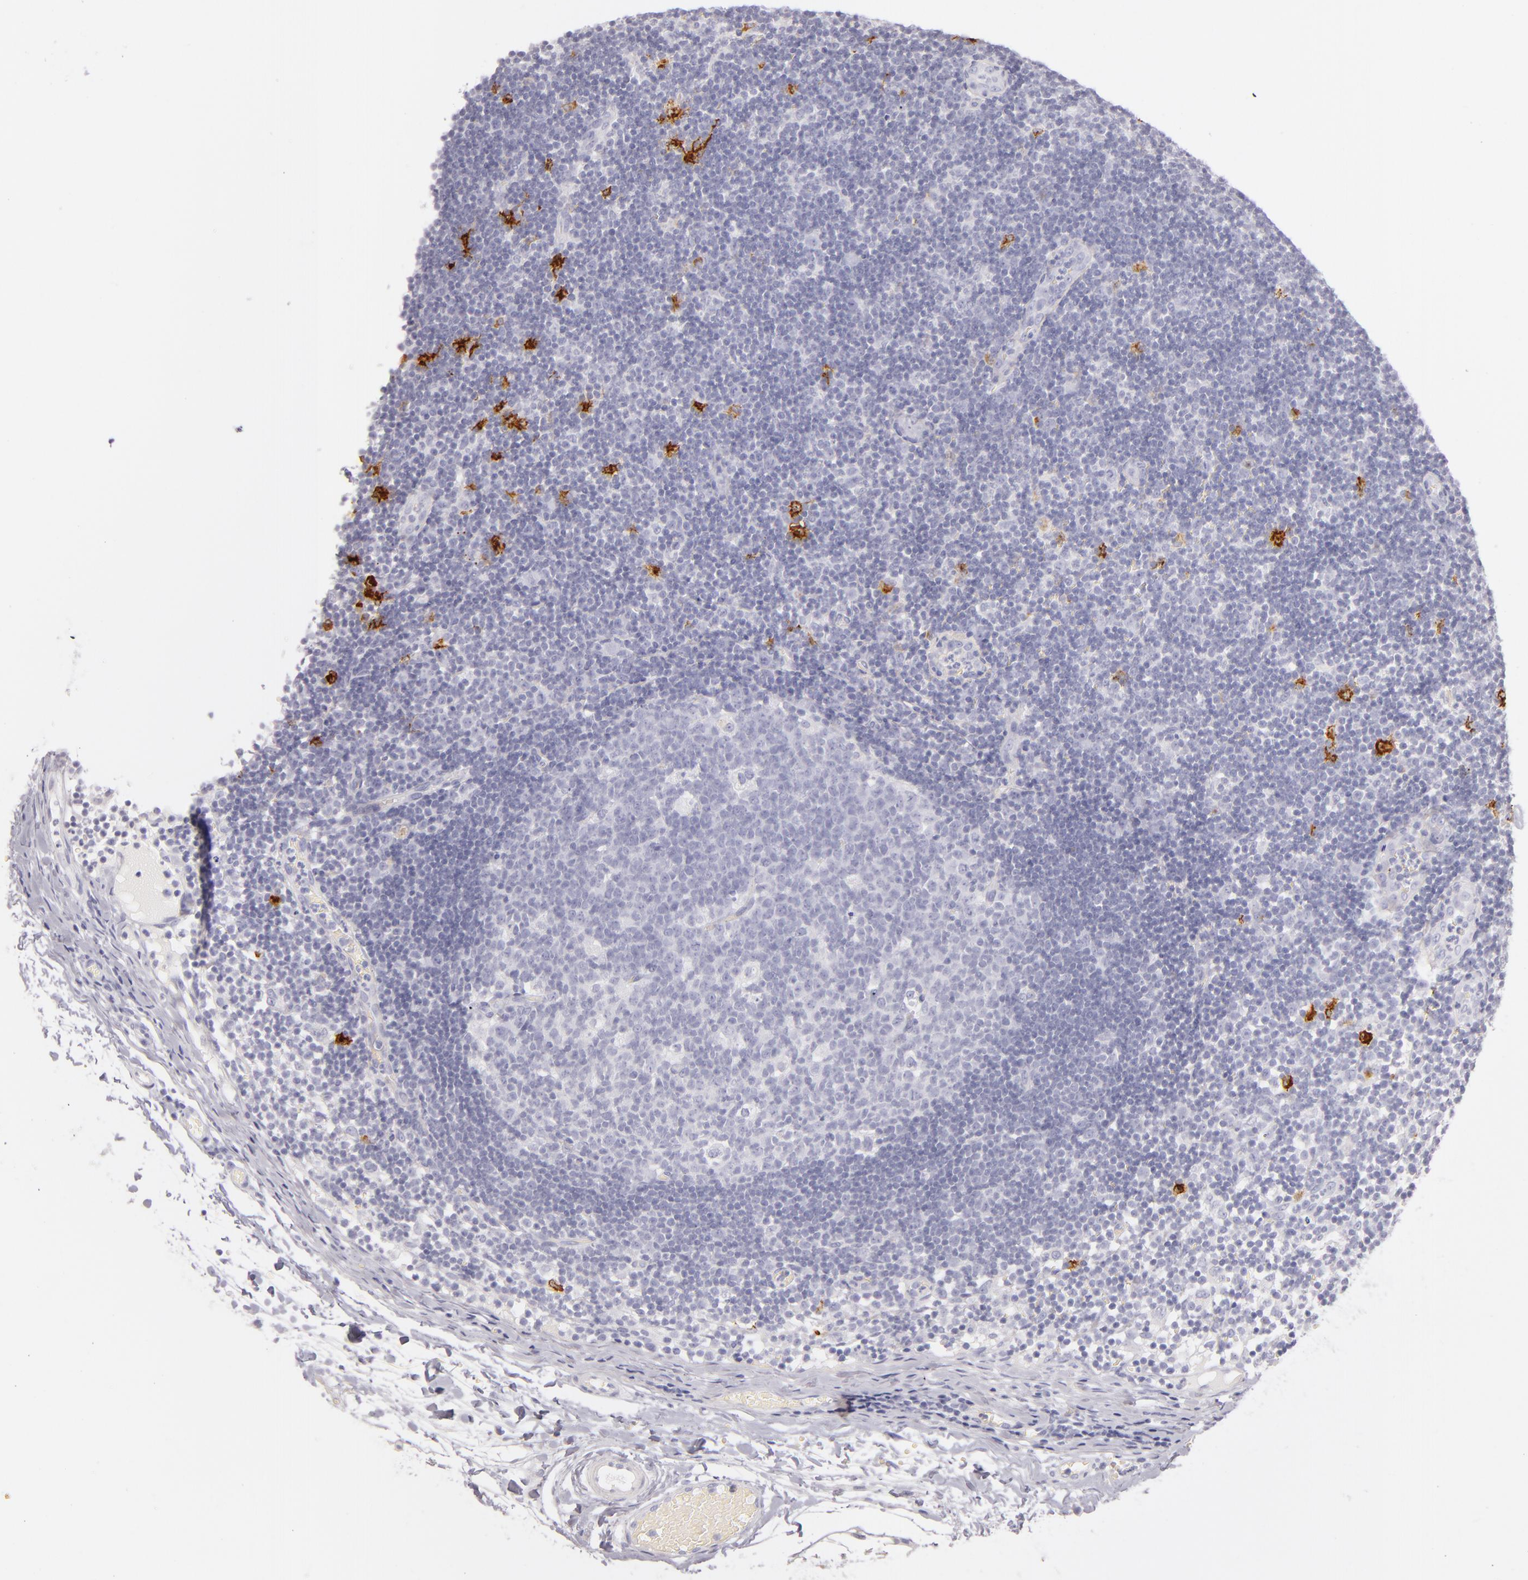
{"staining": {"intensity": "negative", "quantity": "none", "location": "none"}, "tissue": "lymph node", "cell_type": "Germinal center cells", "image_type": "normal", "snomed": [{"axis": "morphology", "description": "Normal tissue, NOS"}, {"axis": "morphology", "description": "Inflammation, NOS"}, {"axis": "topography", "description": "Lymph node"}, {"axis": "topography", "description": "Salivary gland"}], "caption": "Immunohistochemistry of unremarkable lymph node demonstrates no positivity in germinal center cells.", "gene": "CD207", "patient": {"sex": "male", "age": 3}}